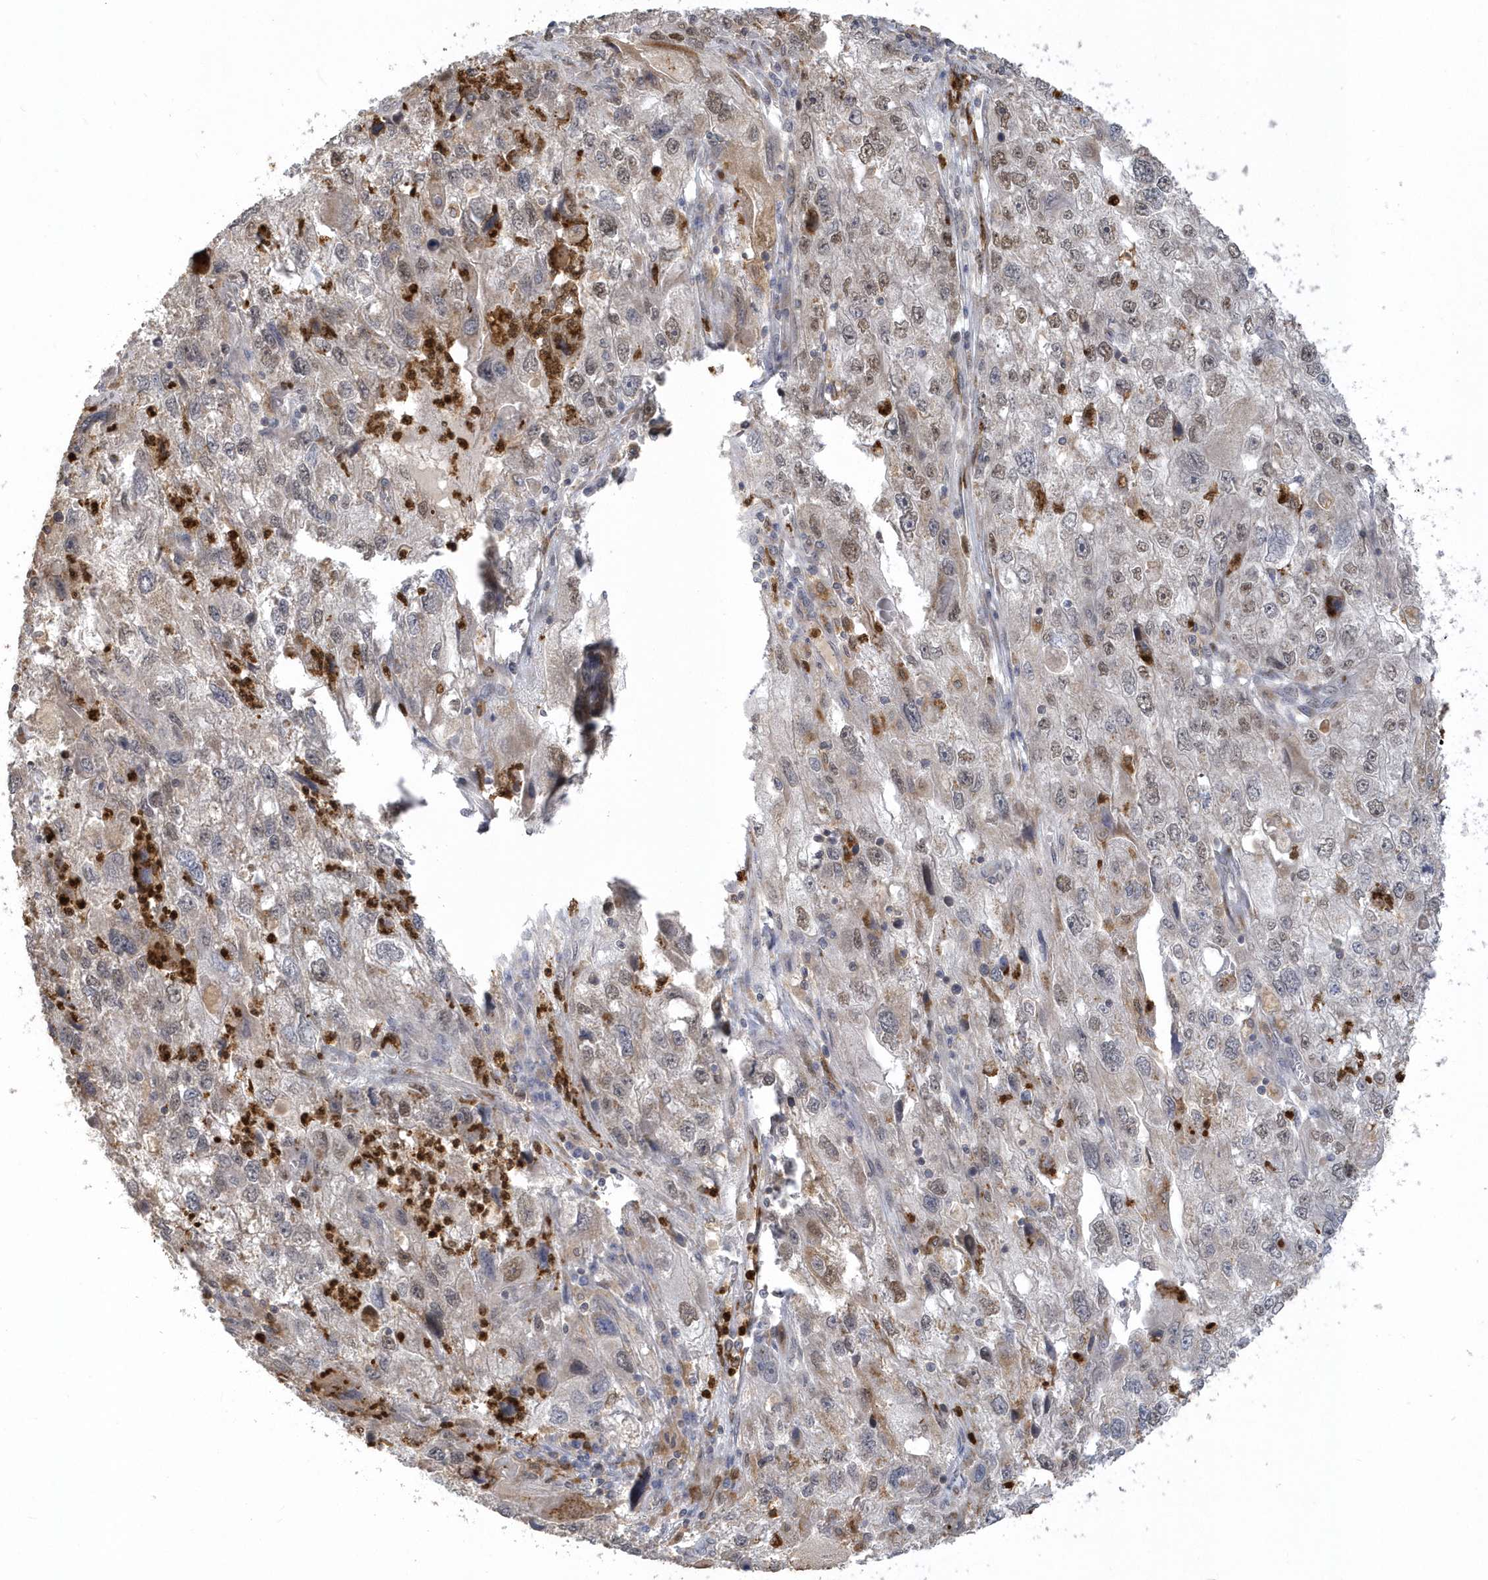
{"staining": {"intensity": "negative", "quantity": "none", "location": "none"}, "tissue": "endometrial cancer", "cell_type": "Tumor cells", "image_type": "cancer", "snomed": [{"axis": "morphology", "description": "Adenocarcinoma, NOS"}, {"axis": "topography", "description": "Endometrium"}], "caption": "High power microscopy histopathology image of an immunohistochemistry (IHC) histopathology image of endometrial adenocarcinoma, revealing no significant expression in tumor cells.", "gene": "NAF1", "patient": {"sex": "female", "age": 49}}